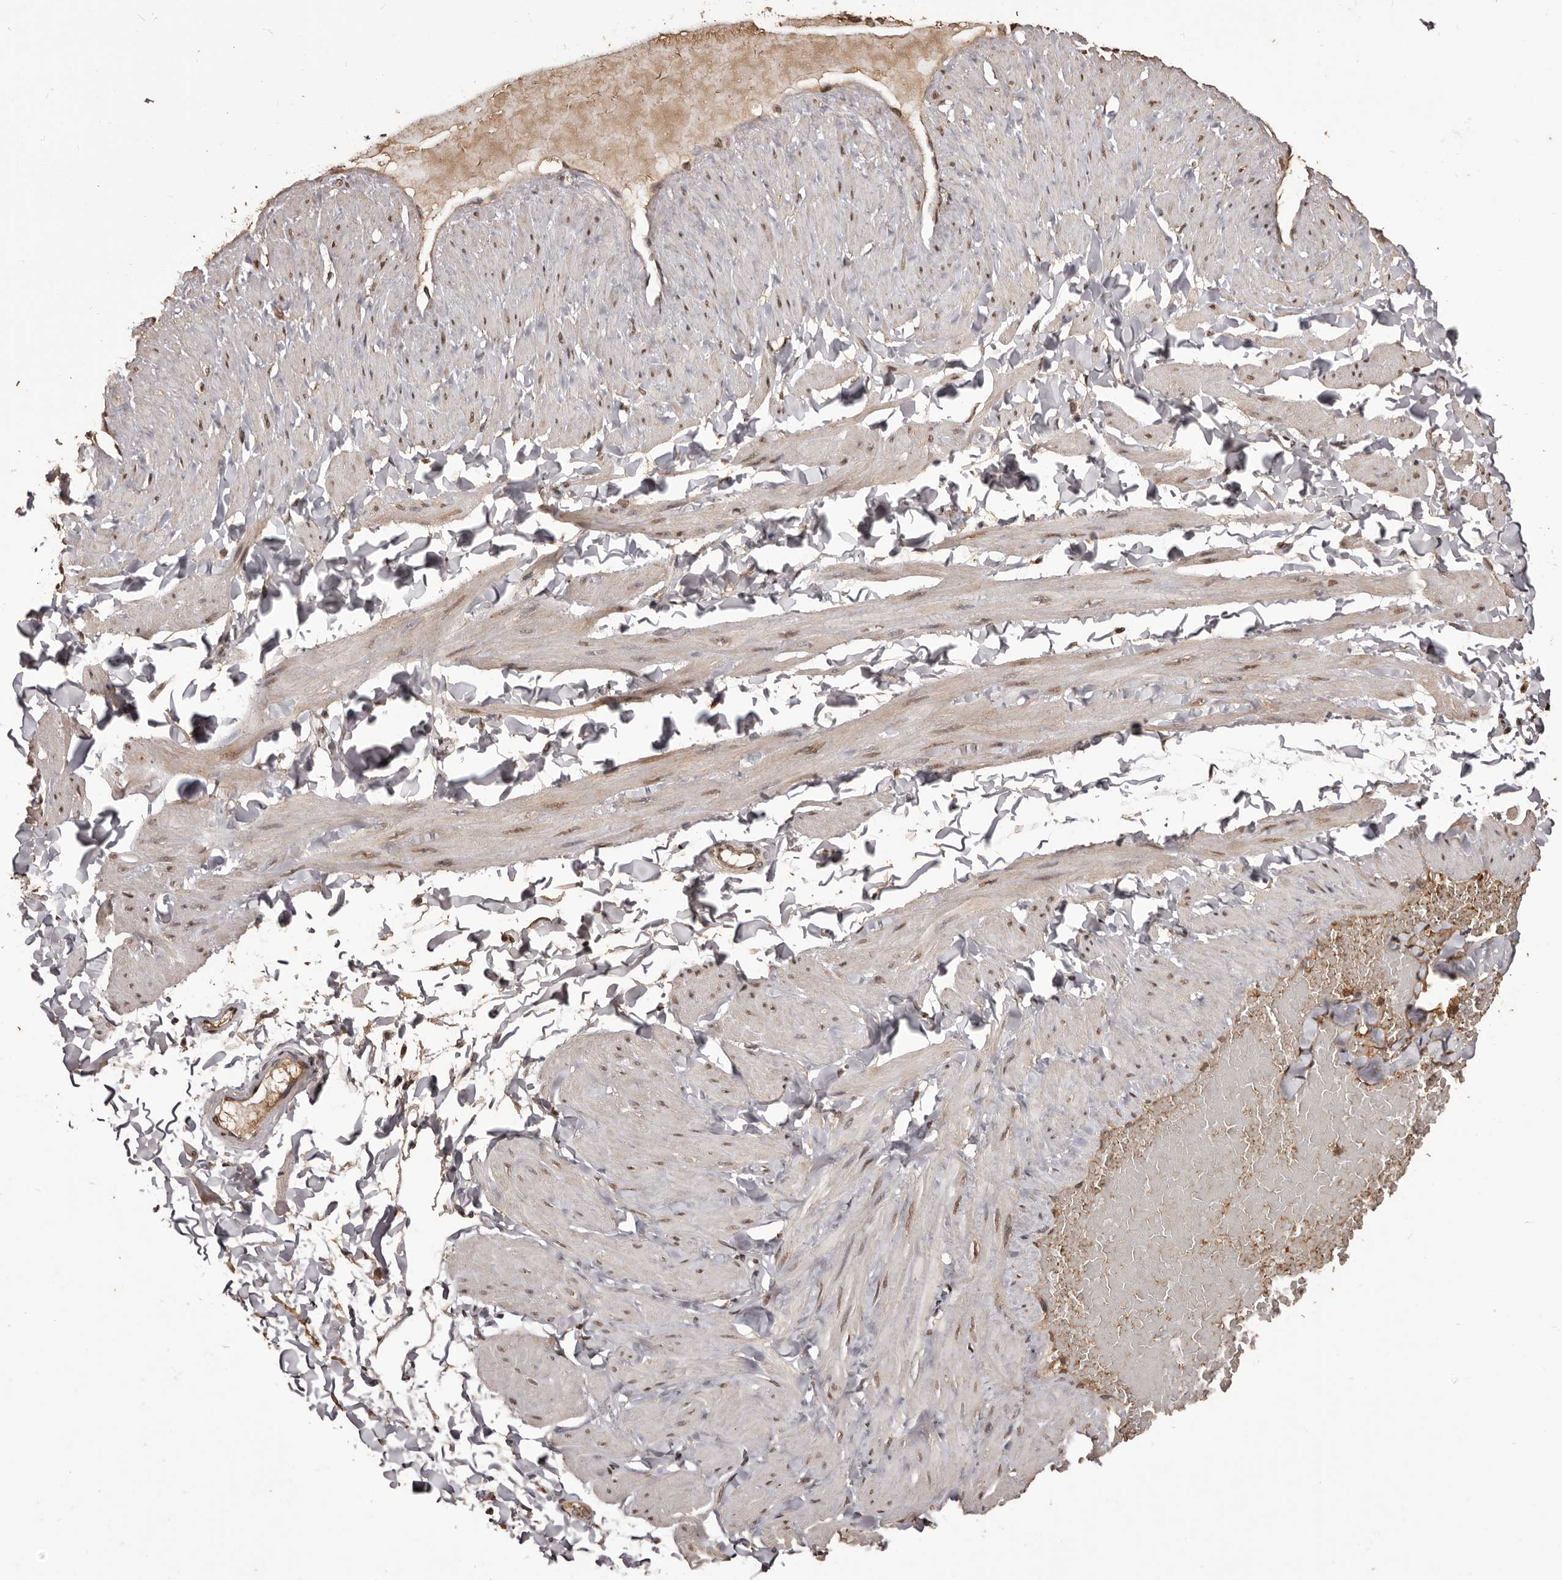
{"staining": {"intensity": "strong", "quantity": ">75%", "location": "cytoplasmic/membranous,nuclear"}, "tissue": "adipose tissue", "cell_type": "Adipocytes", "image_type": "normal", "snomed": [{"axis": "morphology", "description": "Normal tissue, NOS"}, {"axis": "topography", "description": "Adipose tissue"}, {"axis": "topography", "description": "Vascular tissue"}, {"axis": "topography", "description": "Peripheral nerve tissue"}], "caption": "Immunohistochemical staining of unremarkable human adipose tissue demonstrates strong cytoplasmic/membranous,nuclear protein expression in approximately >75% of adipocytes. Immunohistochemistry stains the protein in brown and the nuclei are stained blue.", "gene": "NAV1", "patient": {"sex": "male", "age": 25}}